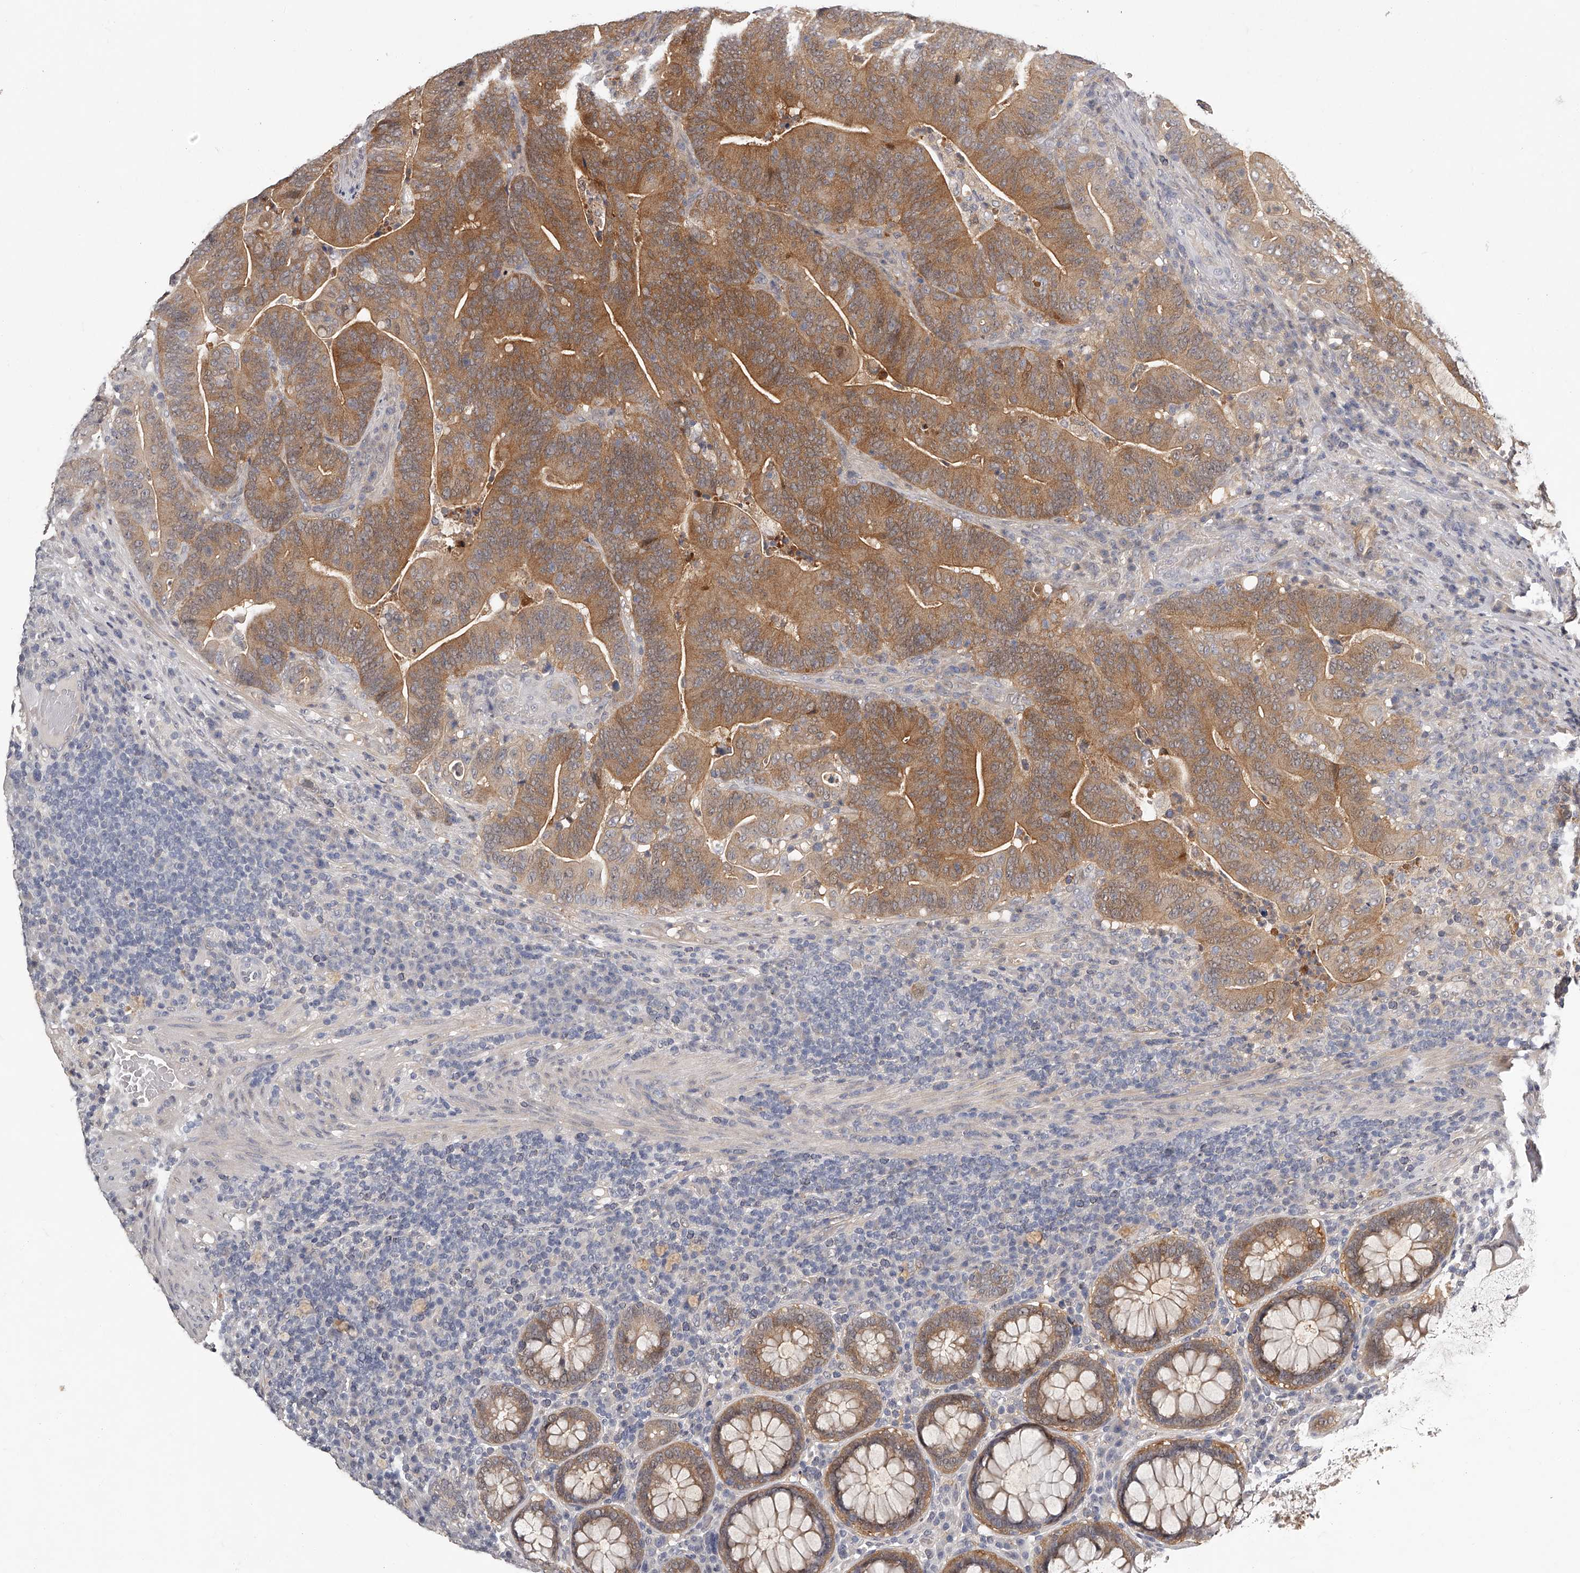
{"staining": {"intensity": "moderate", "quantity": "25%-75%", "location": "cytoplasmic/membranous"}, "tissue": "colorectal cancer", "cell_type": "Tumor cells", "image_type": "cancer", "snomed": [{"axis": "morphology", "description": "Adenocarcinoma, NOS"}, {"axis": "topography", "description": "Colon"}], "caption": "Immunohistochemistry histopathology image of neoplastic tissue: human colorectal cancer stained using IHC demonstrates medium levels of moderate protein expression localized specifically in the cytoplasmic/membranous of tumor cells, appearing as a cytoplasmic/membranous brown color.", "gene": "GGCT", "patient": {"sex": "female", "age": 66}}